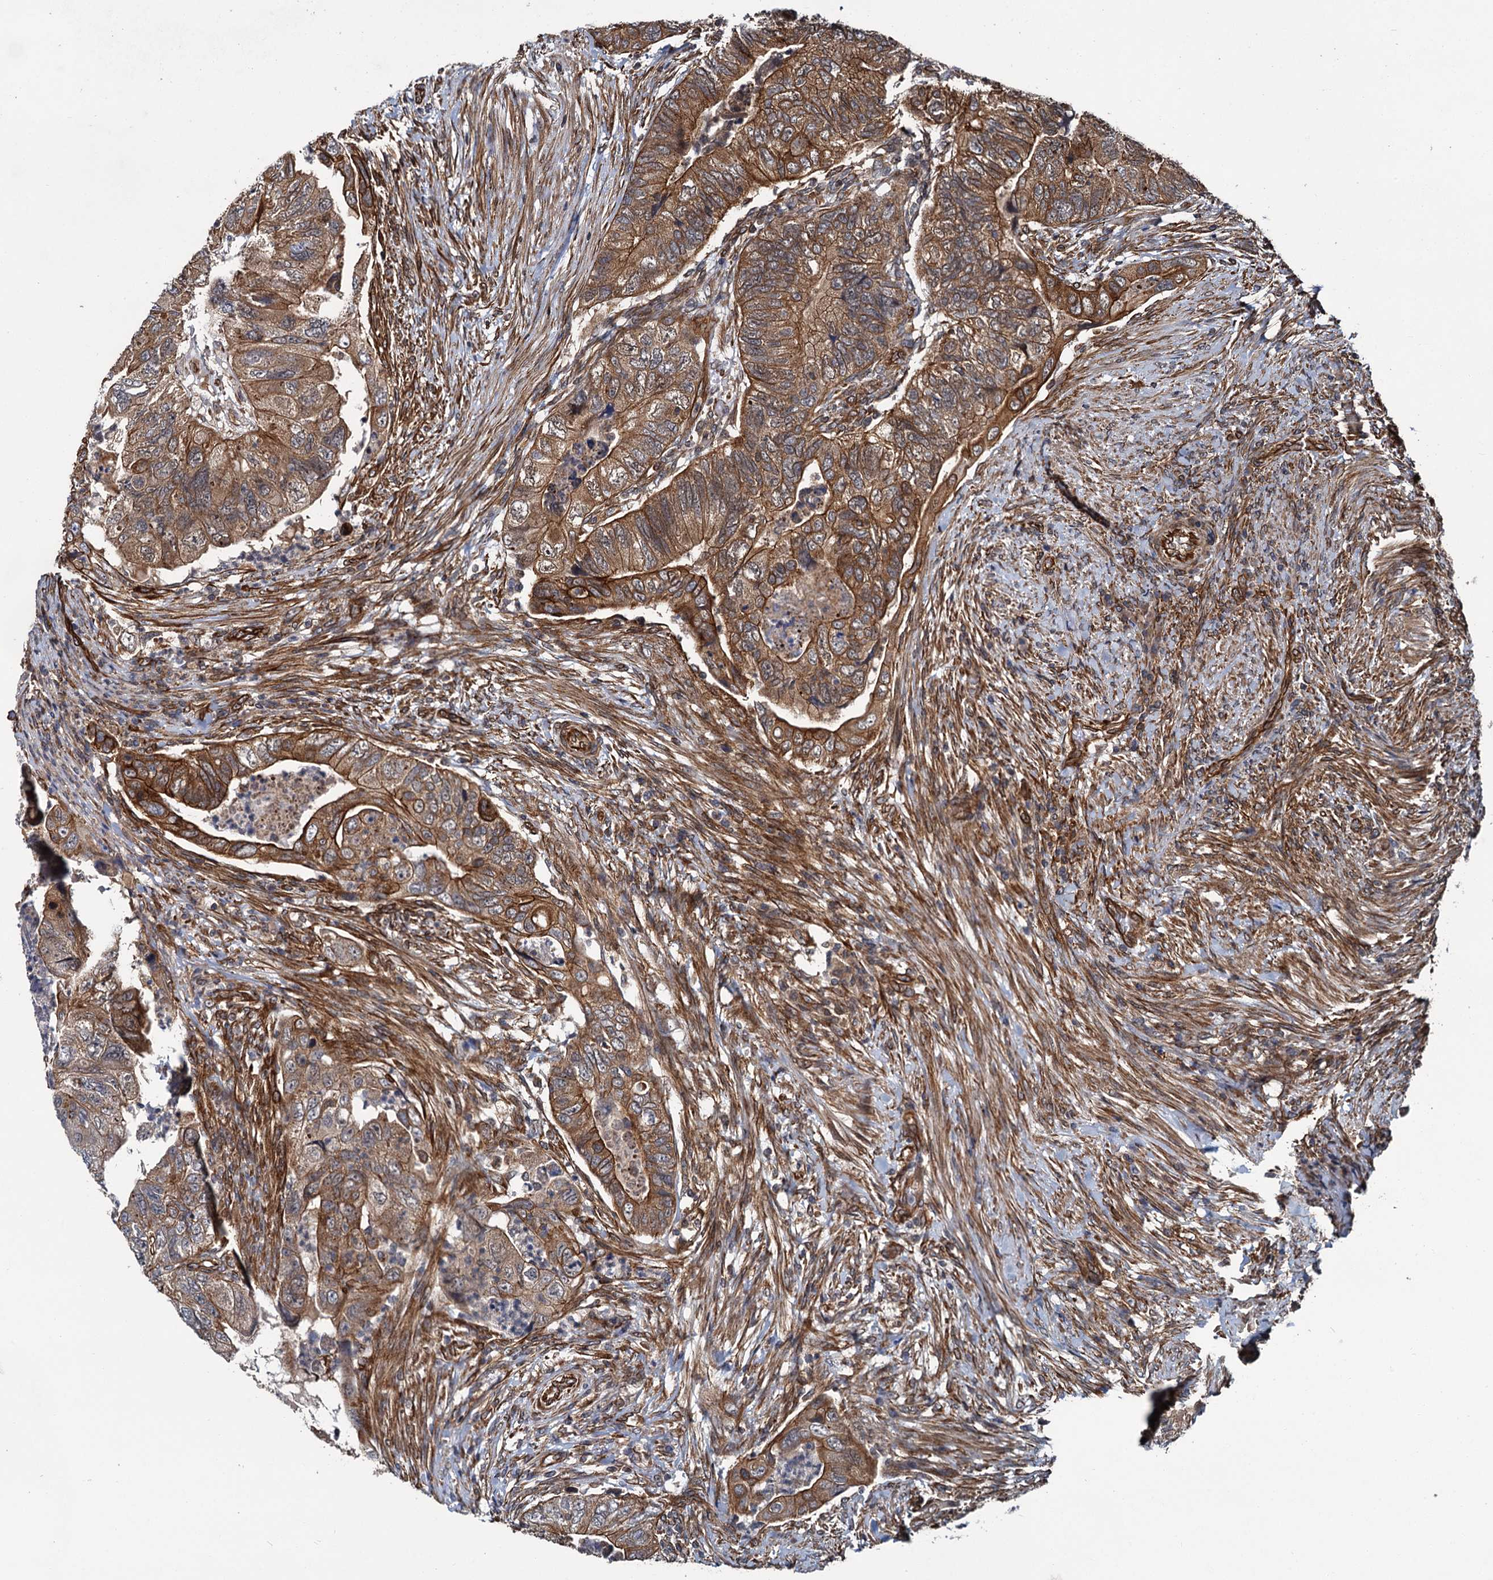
{"staining": {"intensity": "moderate", "quantity": ">75%", "location": "cytoplasmic/membranous"}, "tissue": "colorectal cancer", "cell_type": "Tumor cells", "image_type": "cancer", "snomed": [{"axis": "morphology", "description": "Adenocarcinoma, NOS"}, {"axis": "topography", "description": "Rectum"}], "caption": "Tumor cells reveal medium levels of moderate cytoplasmic/membranous staining in about >75% of cells in colorectal cancer (adenocarcinoma).", "gene": "ZFYVE19", "patient": {"sex": "male", "age": 63}}